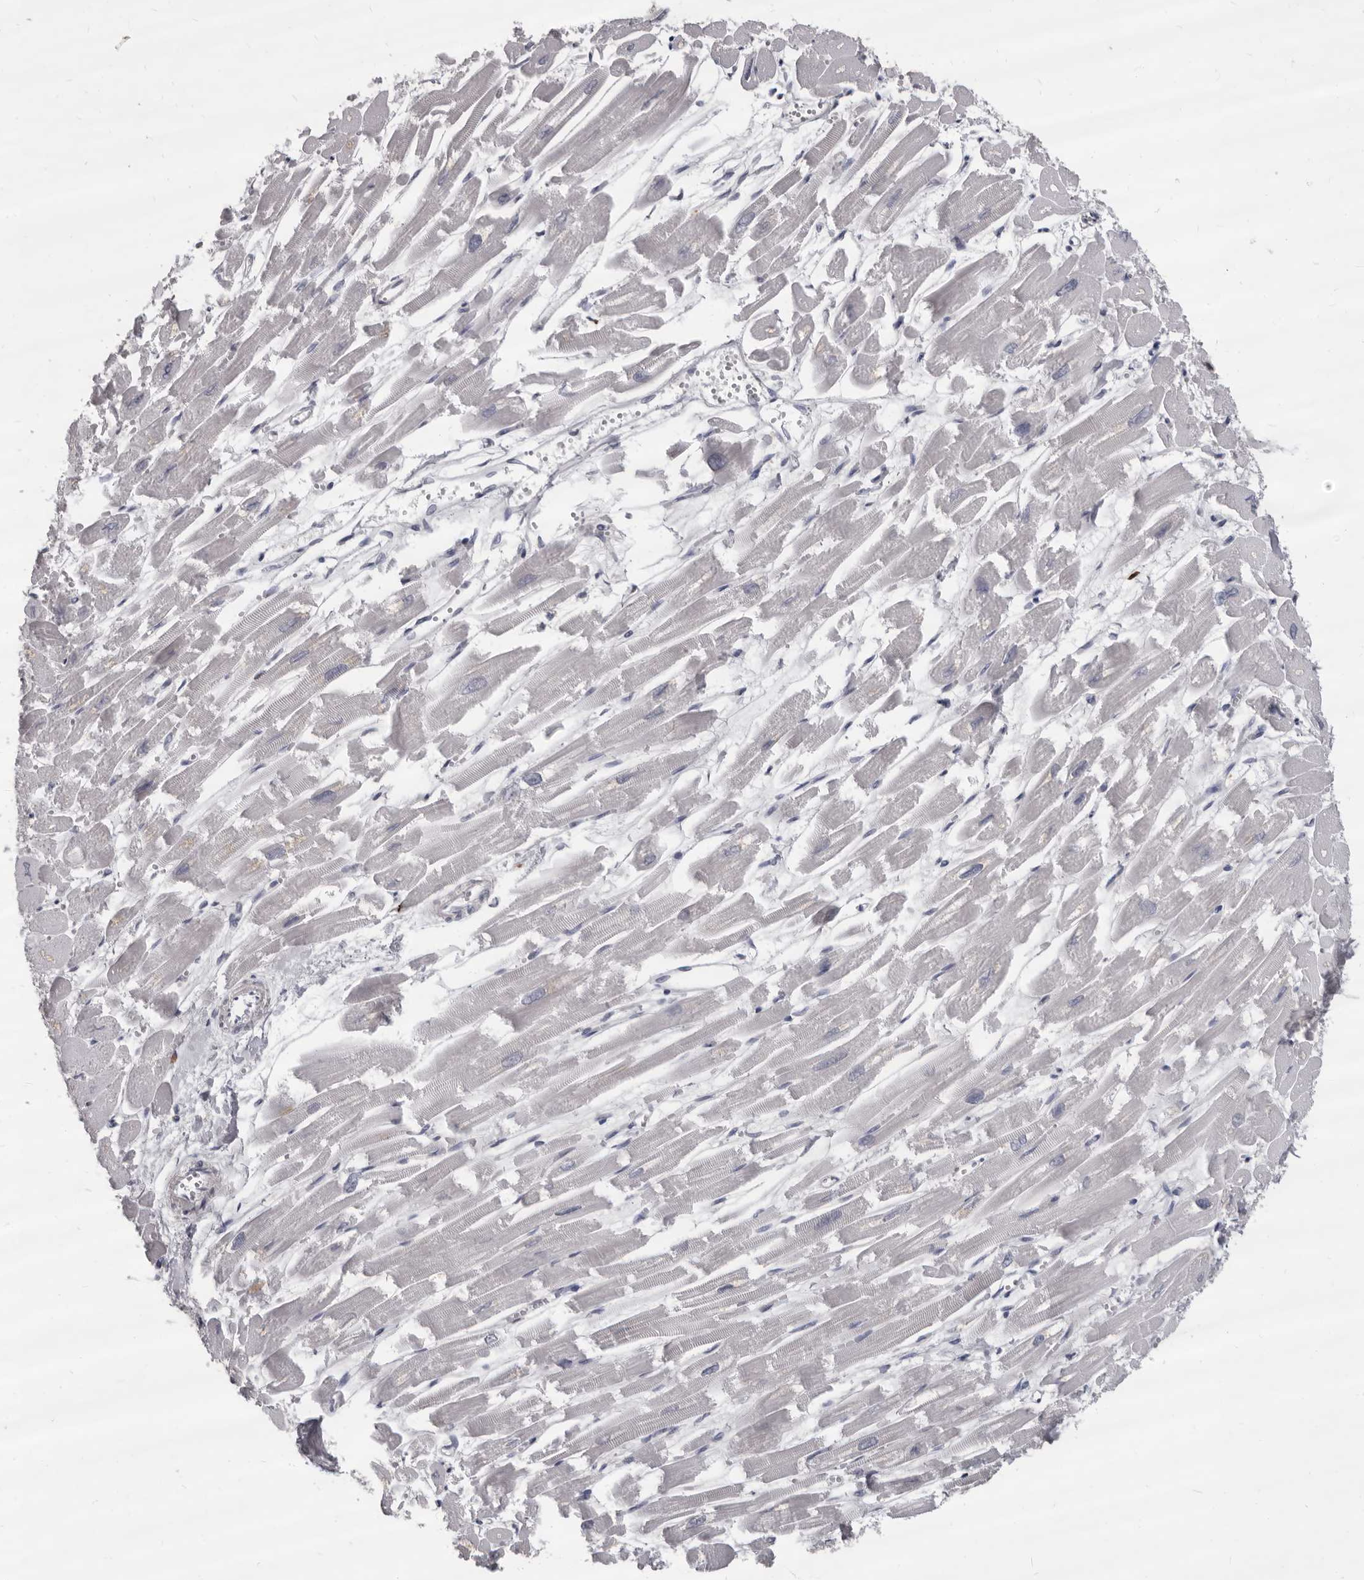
{"staining": {"intensity": "negative", "quantity": "none", "location": "none"}, "tissue": "heart muscle", "cell_type": "Cardiomyocytes", "image_type": "normal", "snomed": [{"axis": "morphology", "description": "Normal tissue, NOS"}, {"axis": "topography", "description": "Heart"}], "caption": "IHC photomicrograph of benign heart muscle: heart muscle stained with DAB (3,3'-diaminobenzidine) displays no significant protein positivity in cardiomyocytes. Nuclei are stained in blue.", "gene": "GZMH", "patient": {"sex": "male", "age": 54}}